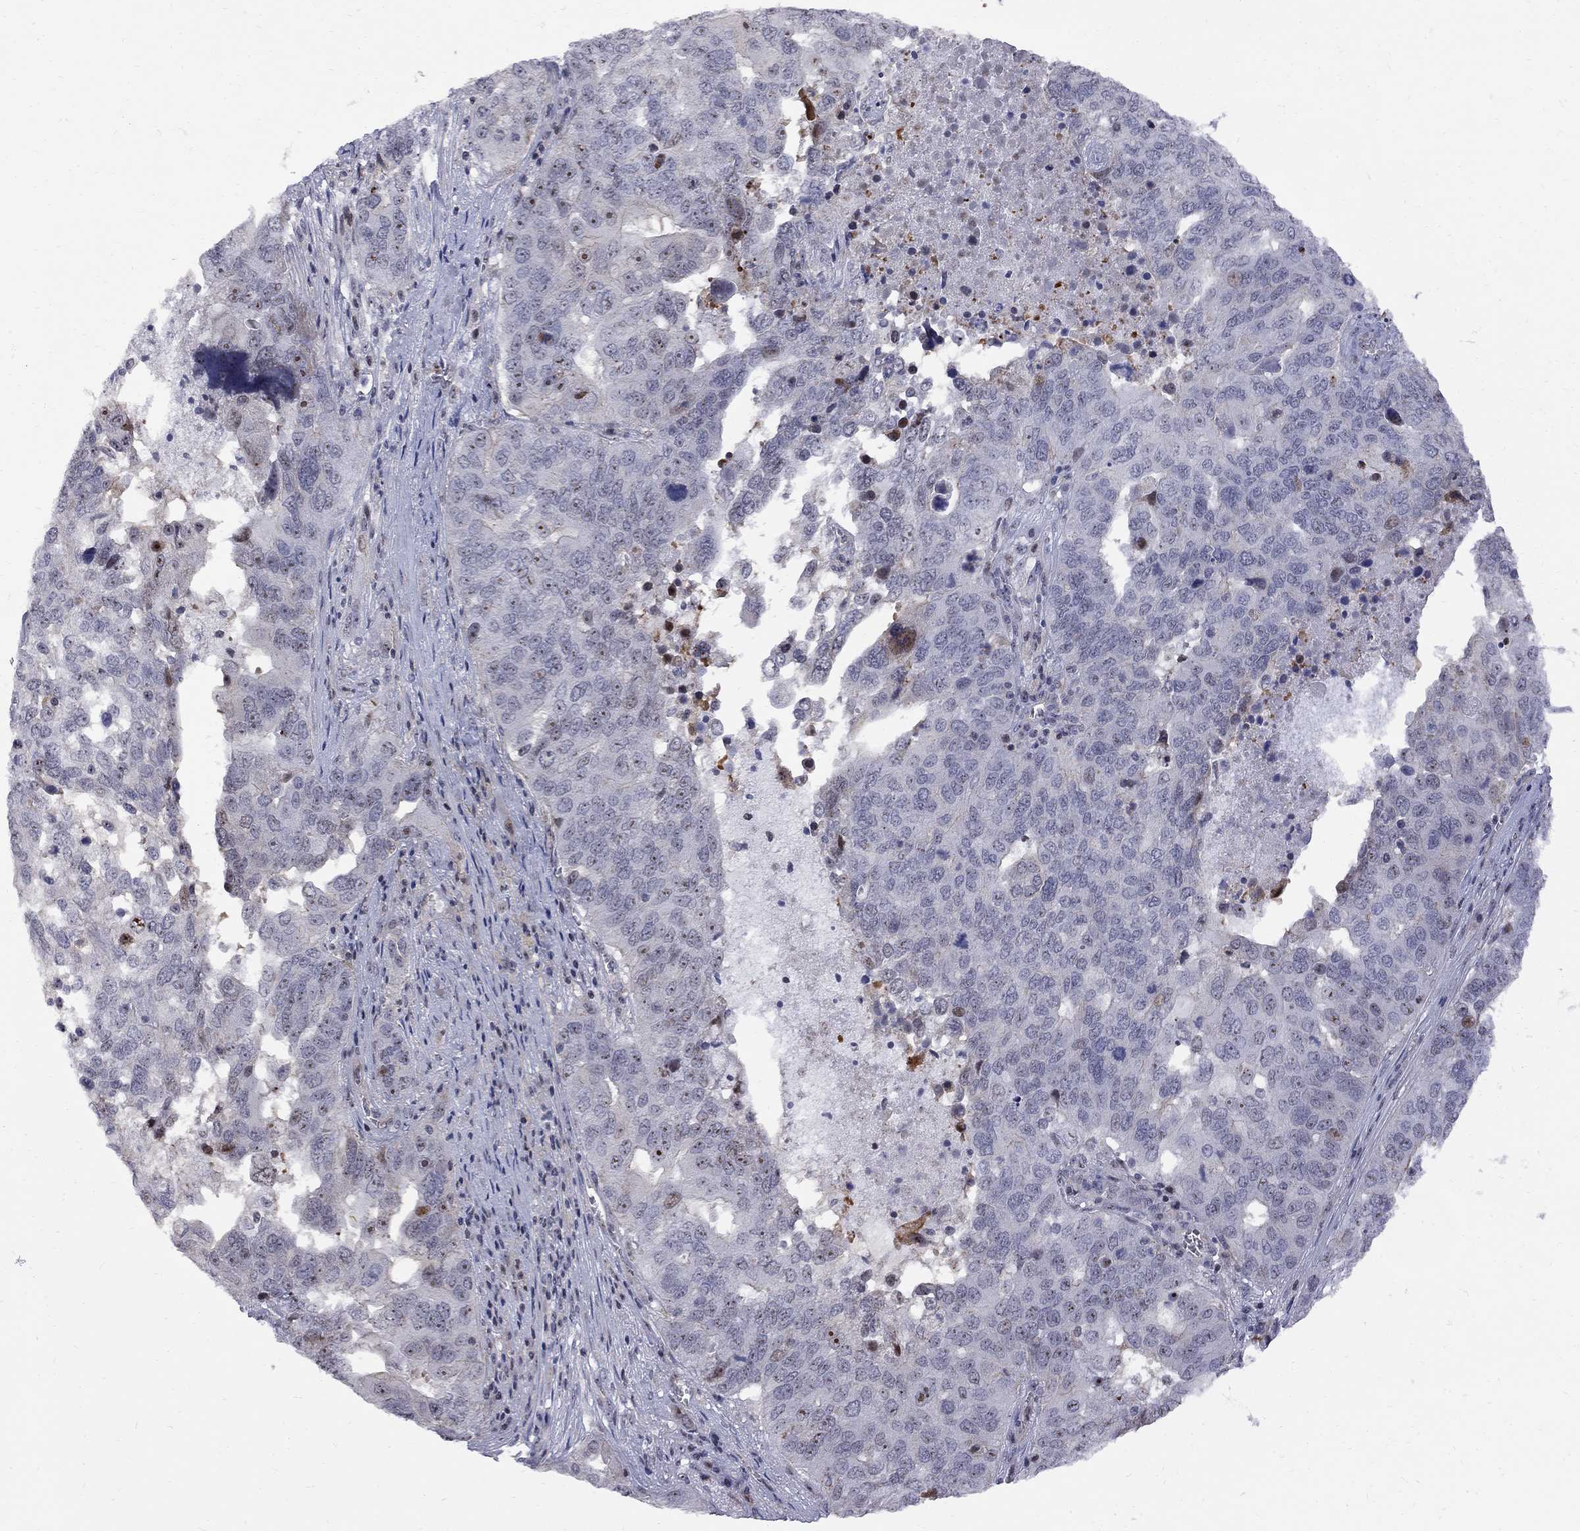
{"staining": {"intensity": "negative", "quantity": "none", "location": "none"}, "tissue": "ovarian cancer", "cell_type": "Tumor cells", "image_type": "cancer", "snomed": [{"axis": "morphology", "description": "Carcinoma, endometroid"}, {"axis": "topography", "description": "Soft tissue"}, {"axis": "topography", "description": "Ovary"}], "caption": "This is a image of IHC staining of ovarian endometroid carcinoma, which shows no expression in tumor cells.", "gene": "DHX33", "patient": {"sex": "female", "age": 52}}